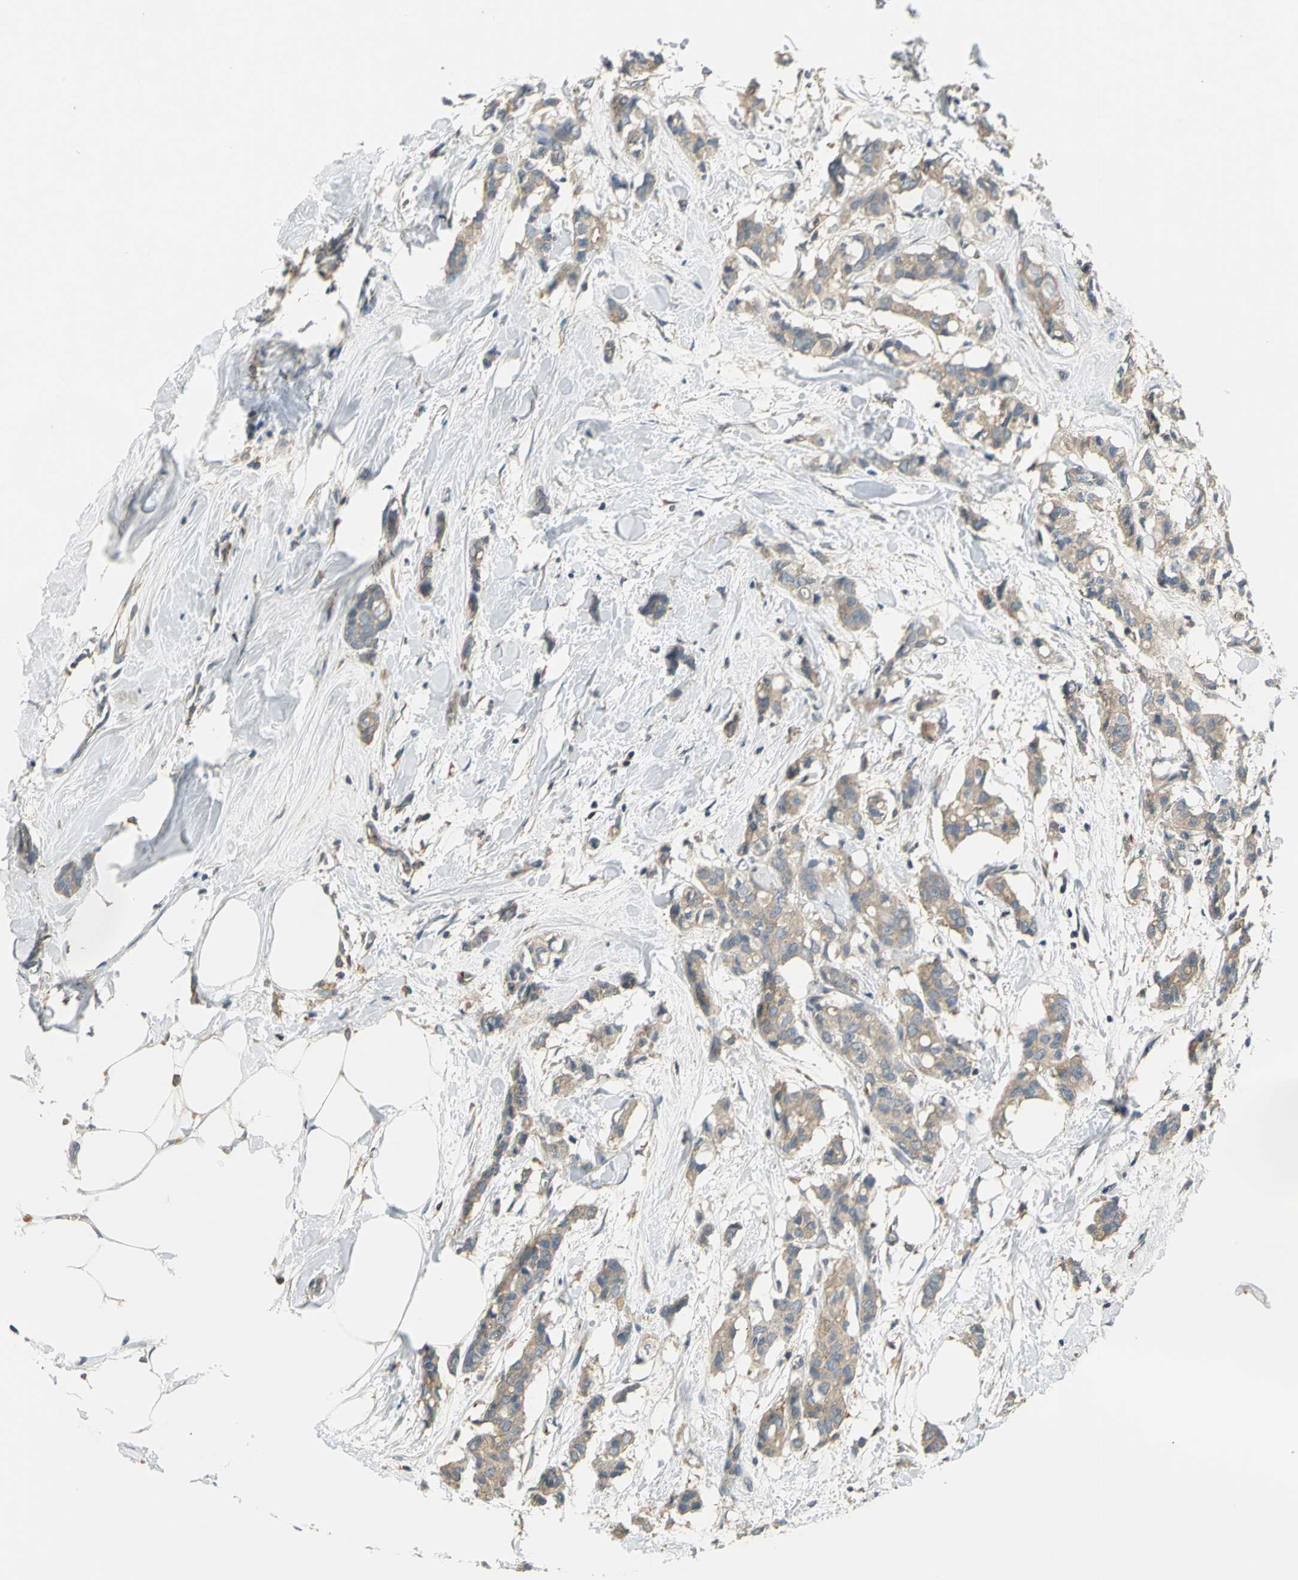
{"staining": {"intensity": "weak", "quantity": ">75%", "location": "cytoplasmic/membranous"}, "tissue": "breast cancer", "cell_type": "Tumor cells", "image_type": "cancer", "snomed": [{"axis": "morphology", "description": "Duct carcinoma"}, {"axis": "topography", "description": "Breast"}], "caption": "Immunohistochemistry (IHC) image of human intraductal carcinoma (breast) stained for a protein (brown), which demonstrates low levels of weak cytoplasmic/membranous expression in about >75% of tumor cells.", "gene": "B3GNT2", "patient": {"sex": "female", "age": 84}}